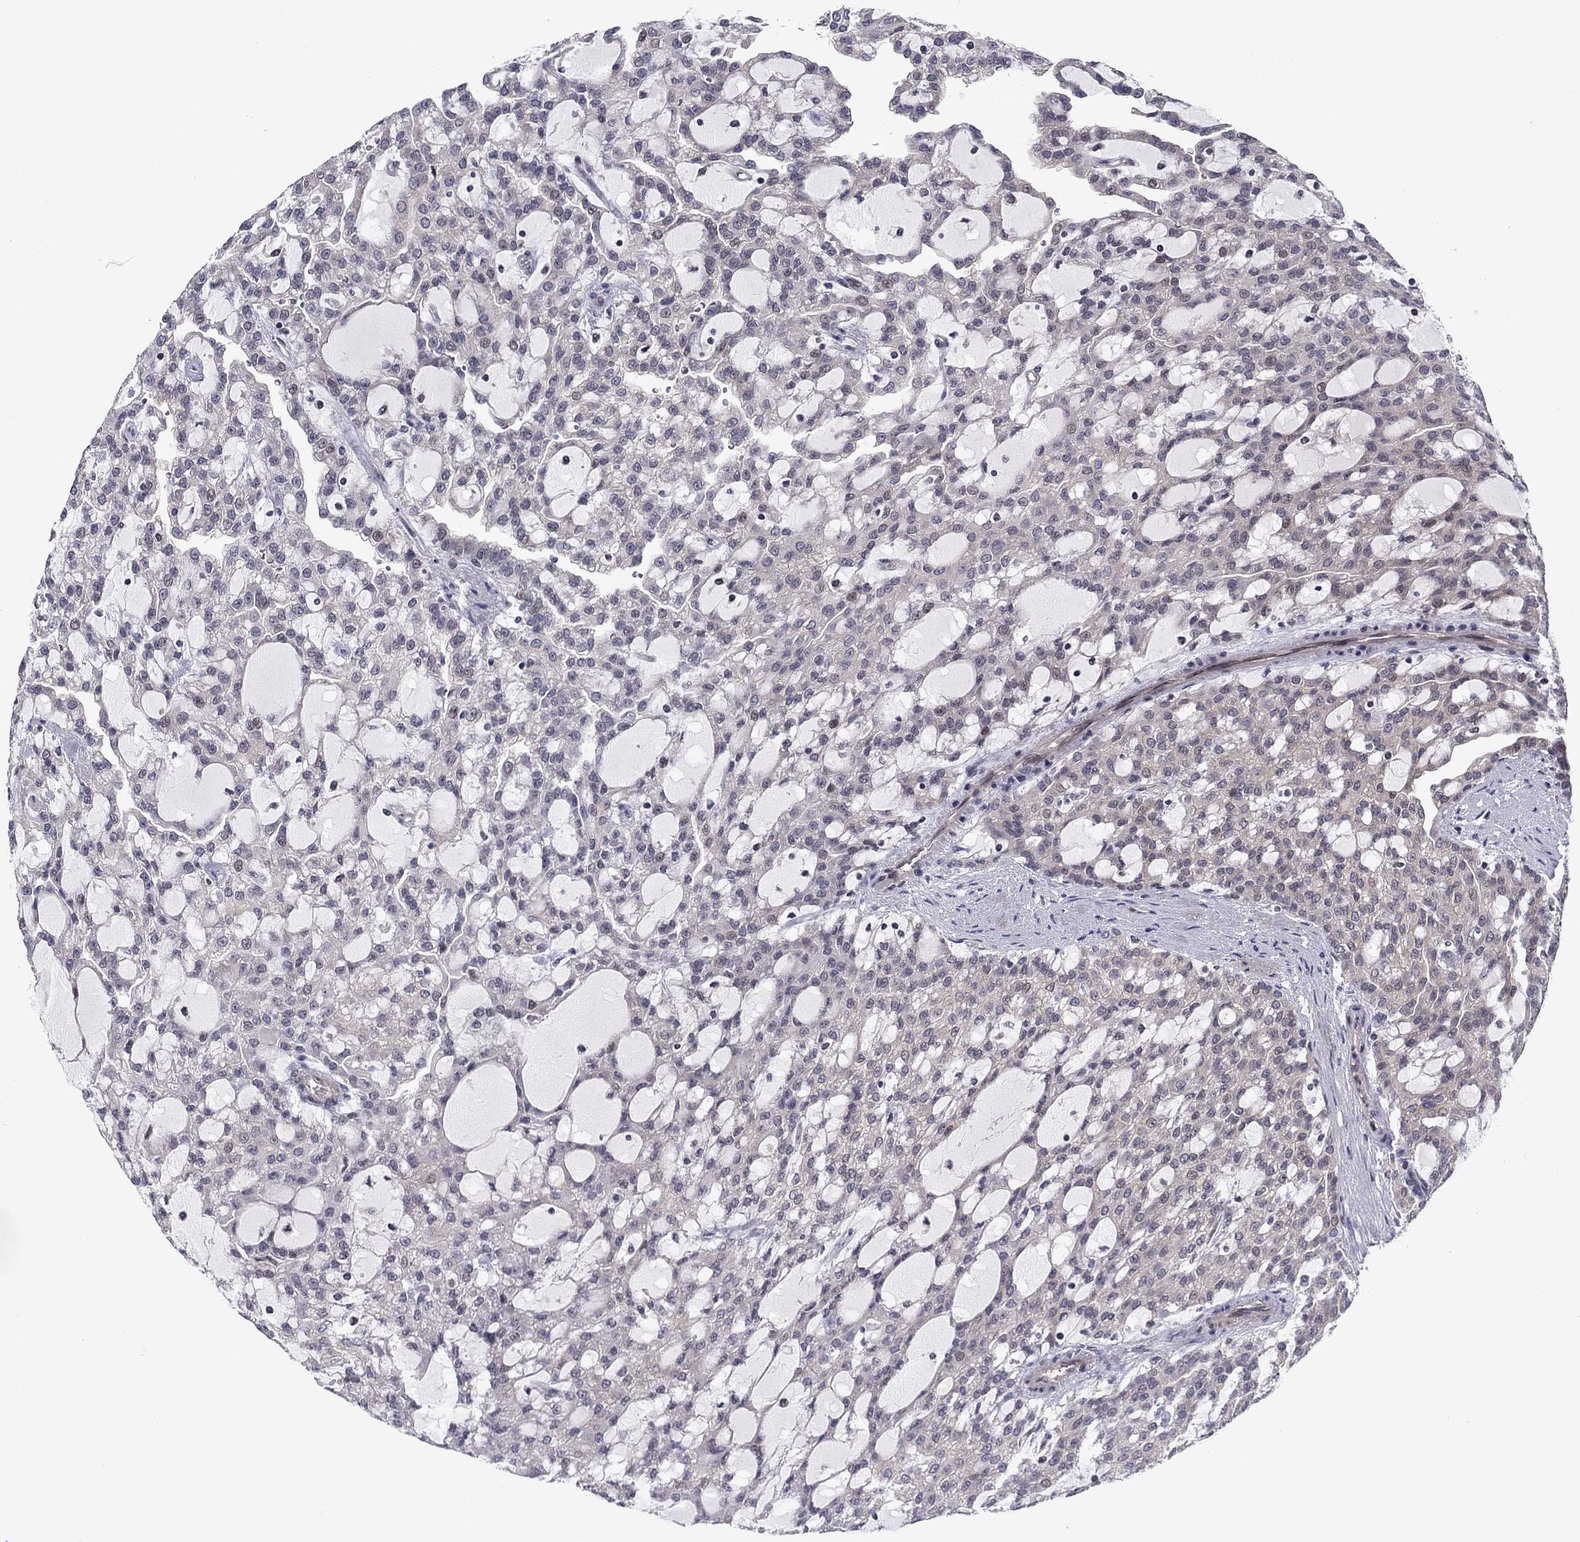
{"staining": {"intensity": "negative", "quantity": "none", "location": "none"}, "tissue": "renal cancer", "cell_type": "Tumor cells", "image_type": "cancer", "snomed": [{"axis": "morphology", "description": "Adenocarcinoma, NOS"}, {"axis": "topography", "description": "Kidney"}], "caption": "Tumor cells are negative for protein expression in human renal cancer.", "gene": "B3GAT1", "patient": {"sex": "male", "age": 63}}